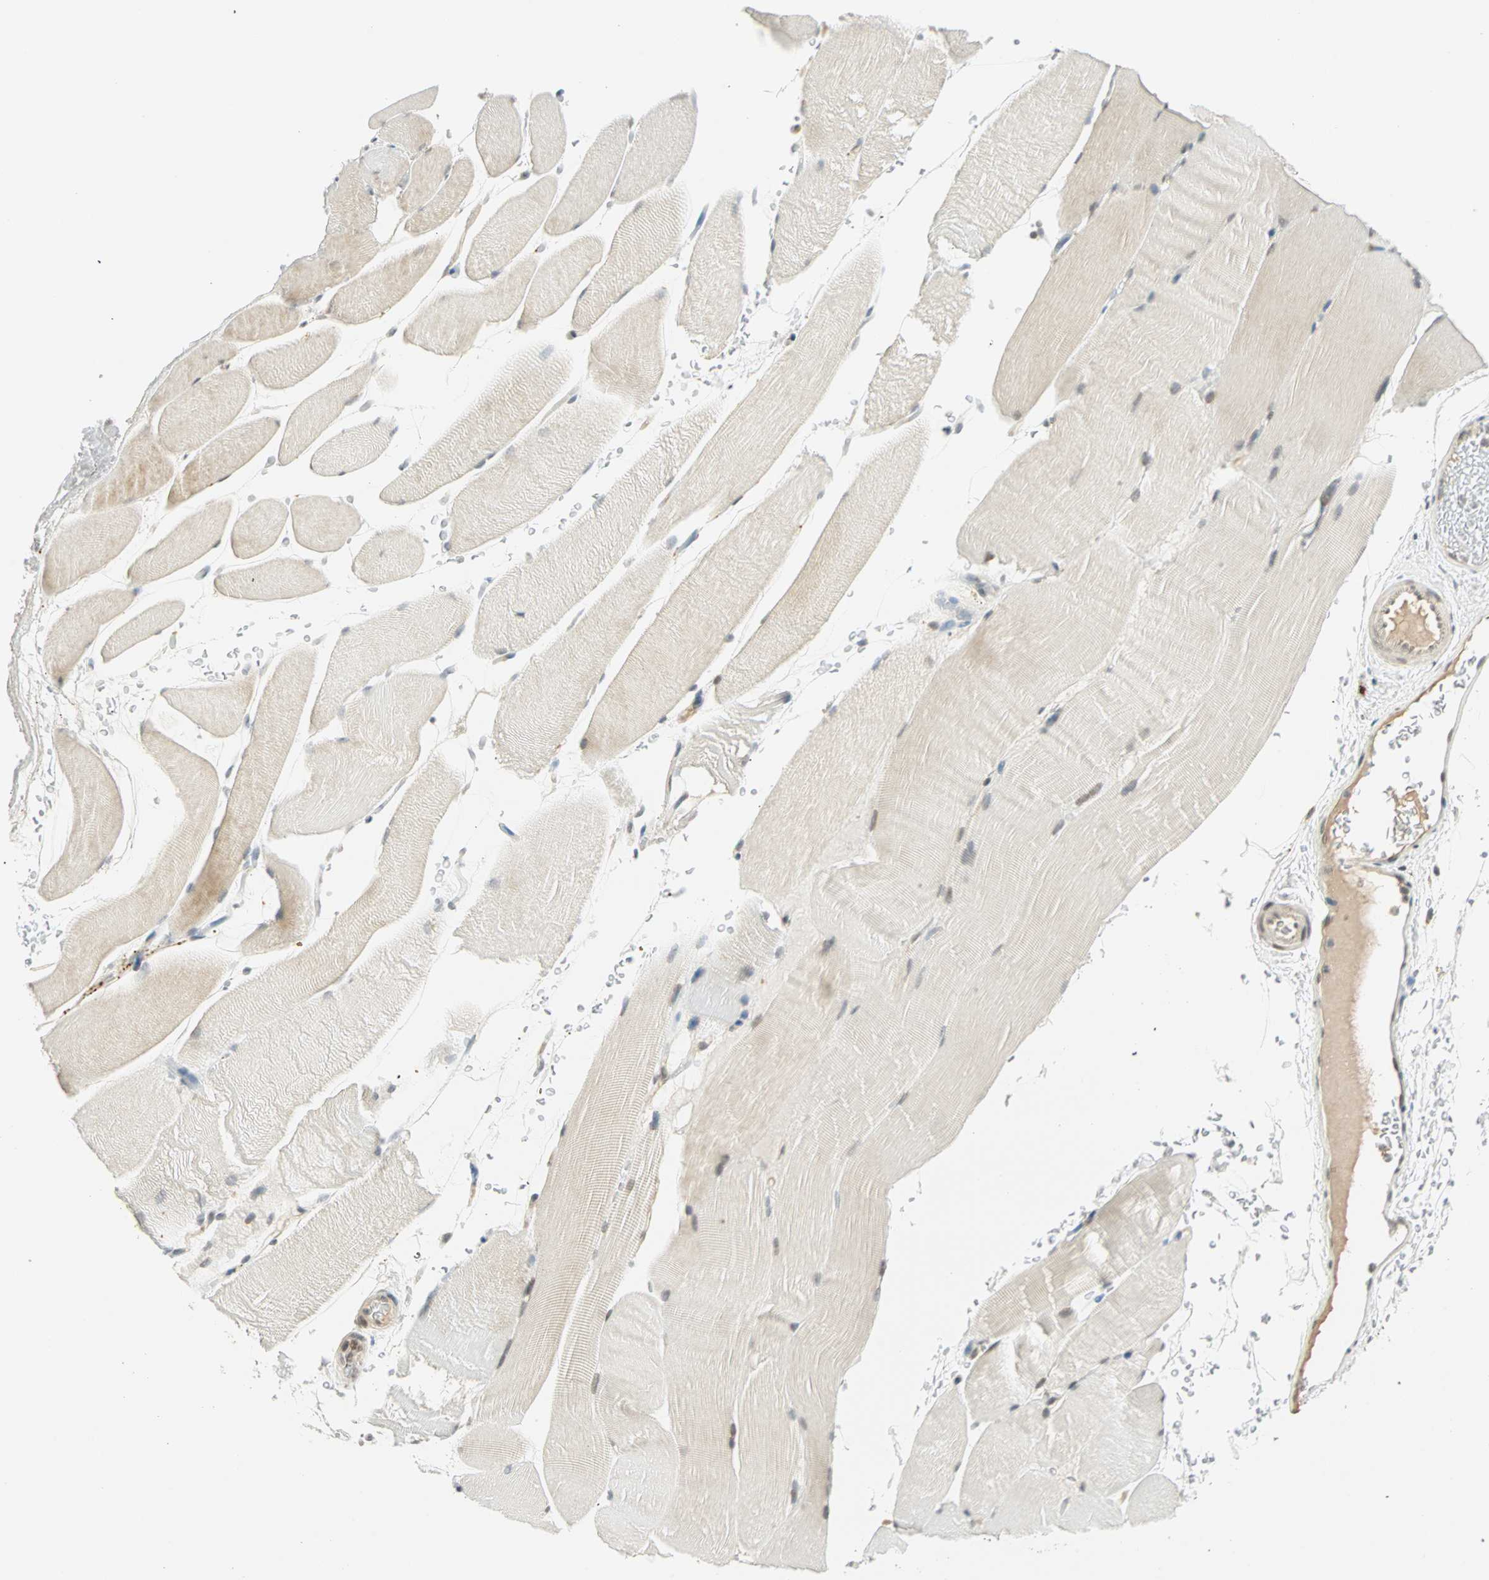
{"staining": {"intensity": "weak", "quantity": "<25%", "location": "cytoplasmic/membranous,nuclear"}, "tissue": "skeletal muscle", "cell_type": "Myocytes", "image_type": "normal", "snomed": [{"axis": "morphology", "description": "Normal tissue, NOS"}, {"axis": "topography", "description": "Skeletal muscle"}], "caption": "Immunohistochemistry (IHC) photomicrograph of benign skeletal muscle: human skeletal muscle stained with DAB exhibits no significant protein staining in myocytes. The staining was performed using DAB to visualize the protein expression in brown, while the nuclei were stained in blue with hematoxylin (Magnification: 20x).", "gene": "SMAD3", "patient": {"sex": "female", "age": 37}}